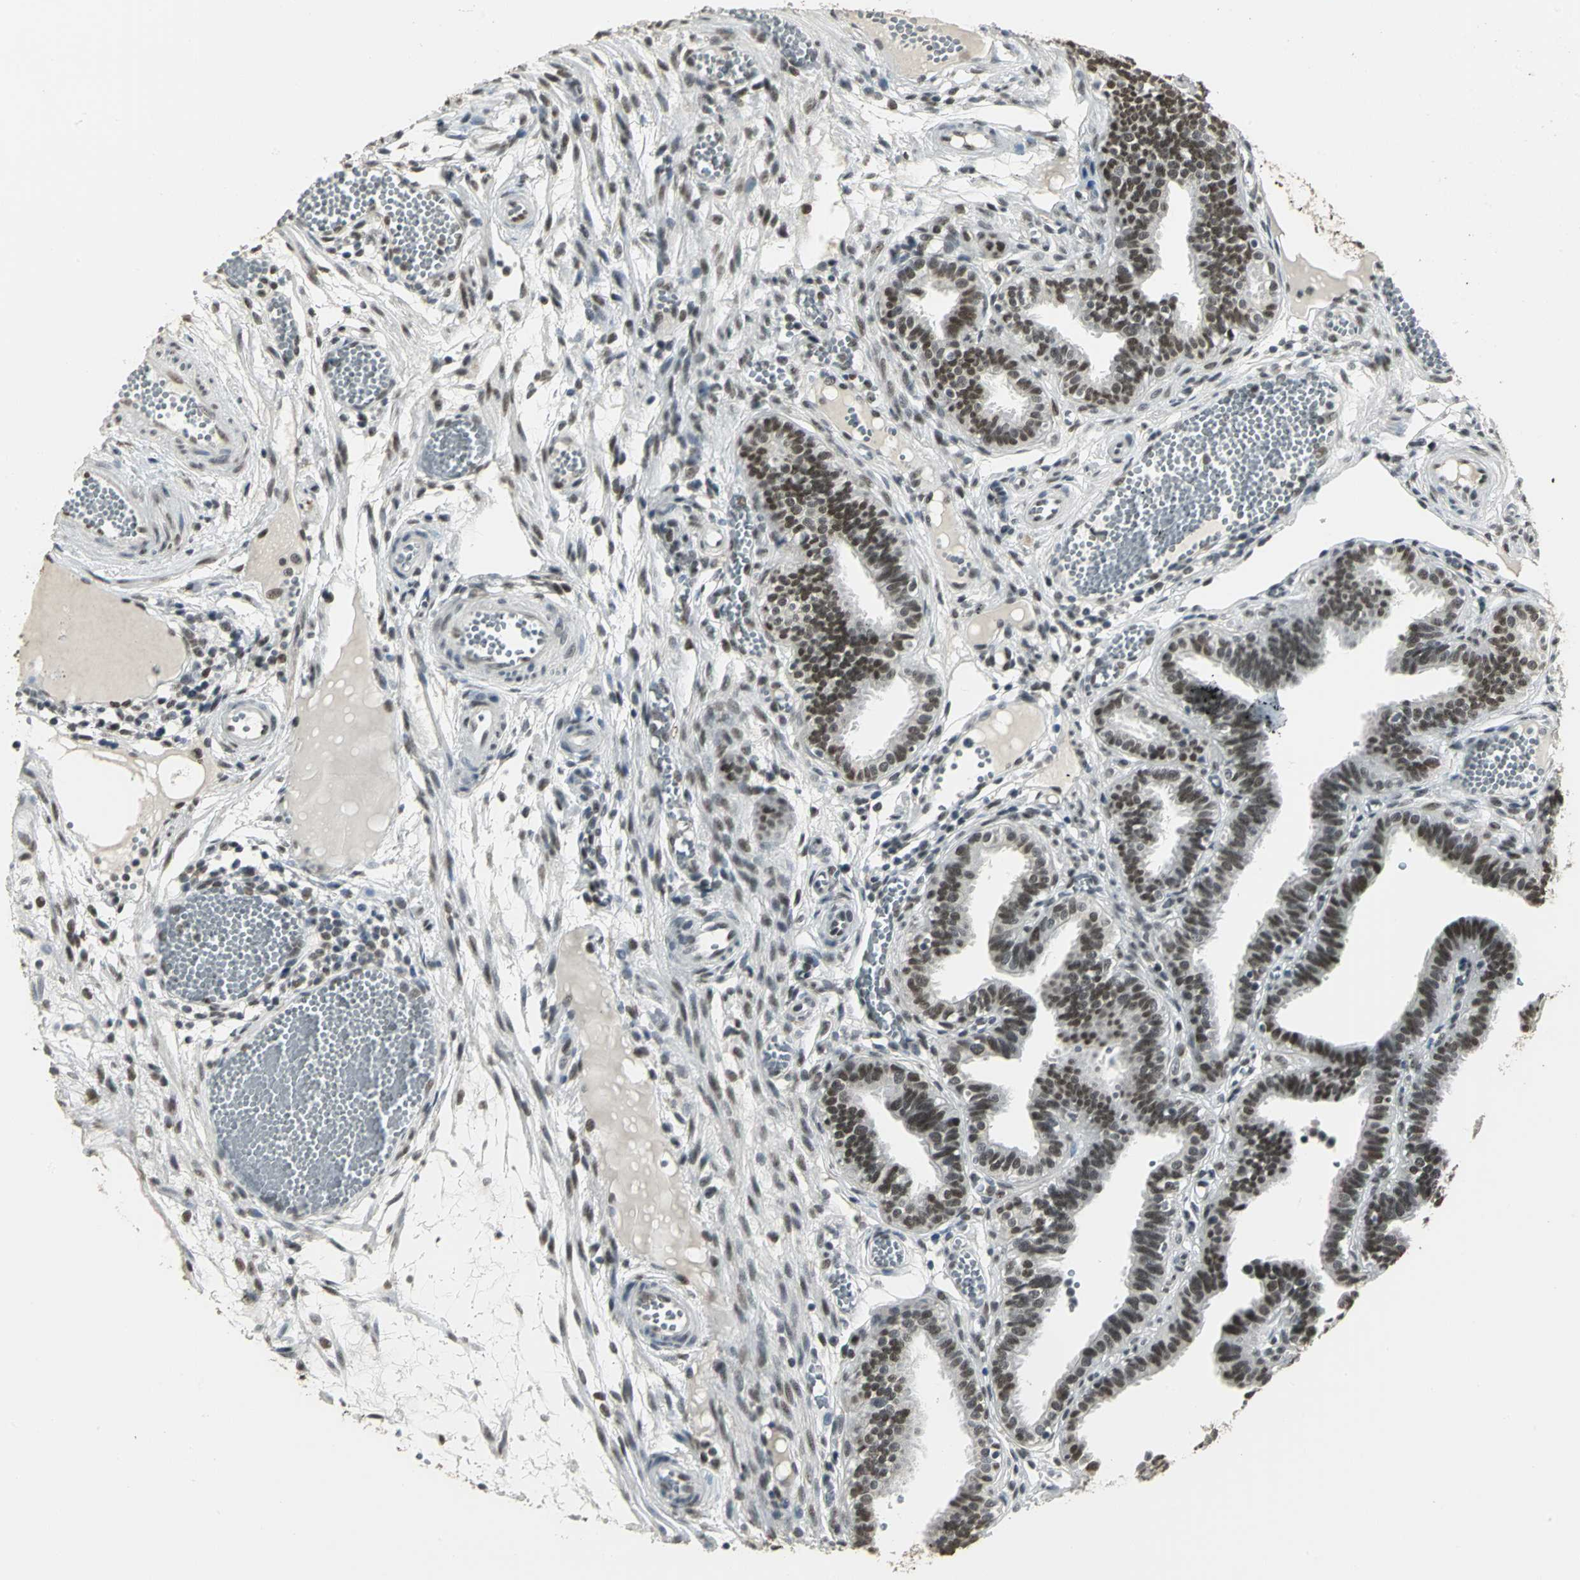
{"staining": {"intensity": "strong", "quantity": ">75%", "location": "nuclear"}, "tissue": "fallopian tube", "cell_type": "Glandular cells", "image_type": "normal", "snomed": [{"axis": "morphology", "description": "Normal tissue, NOS"}, {"axis": "topography", "description": "Fallopian tube"}], "caption": "Glandular cells exhibit high levels of strong nuclear positivity in approximately >75% of cells in benign fallopian tube. (DAB IHC with brightfield microscopy, high magnification).", "gene": "CBX3", "patient": {"sex": "female", "age": 29}}